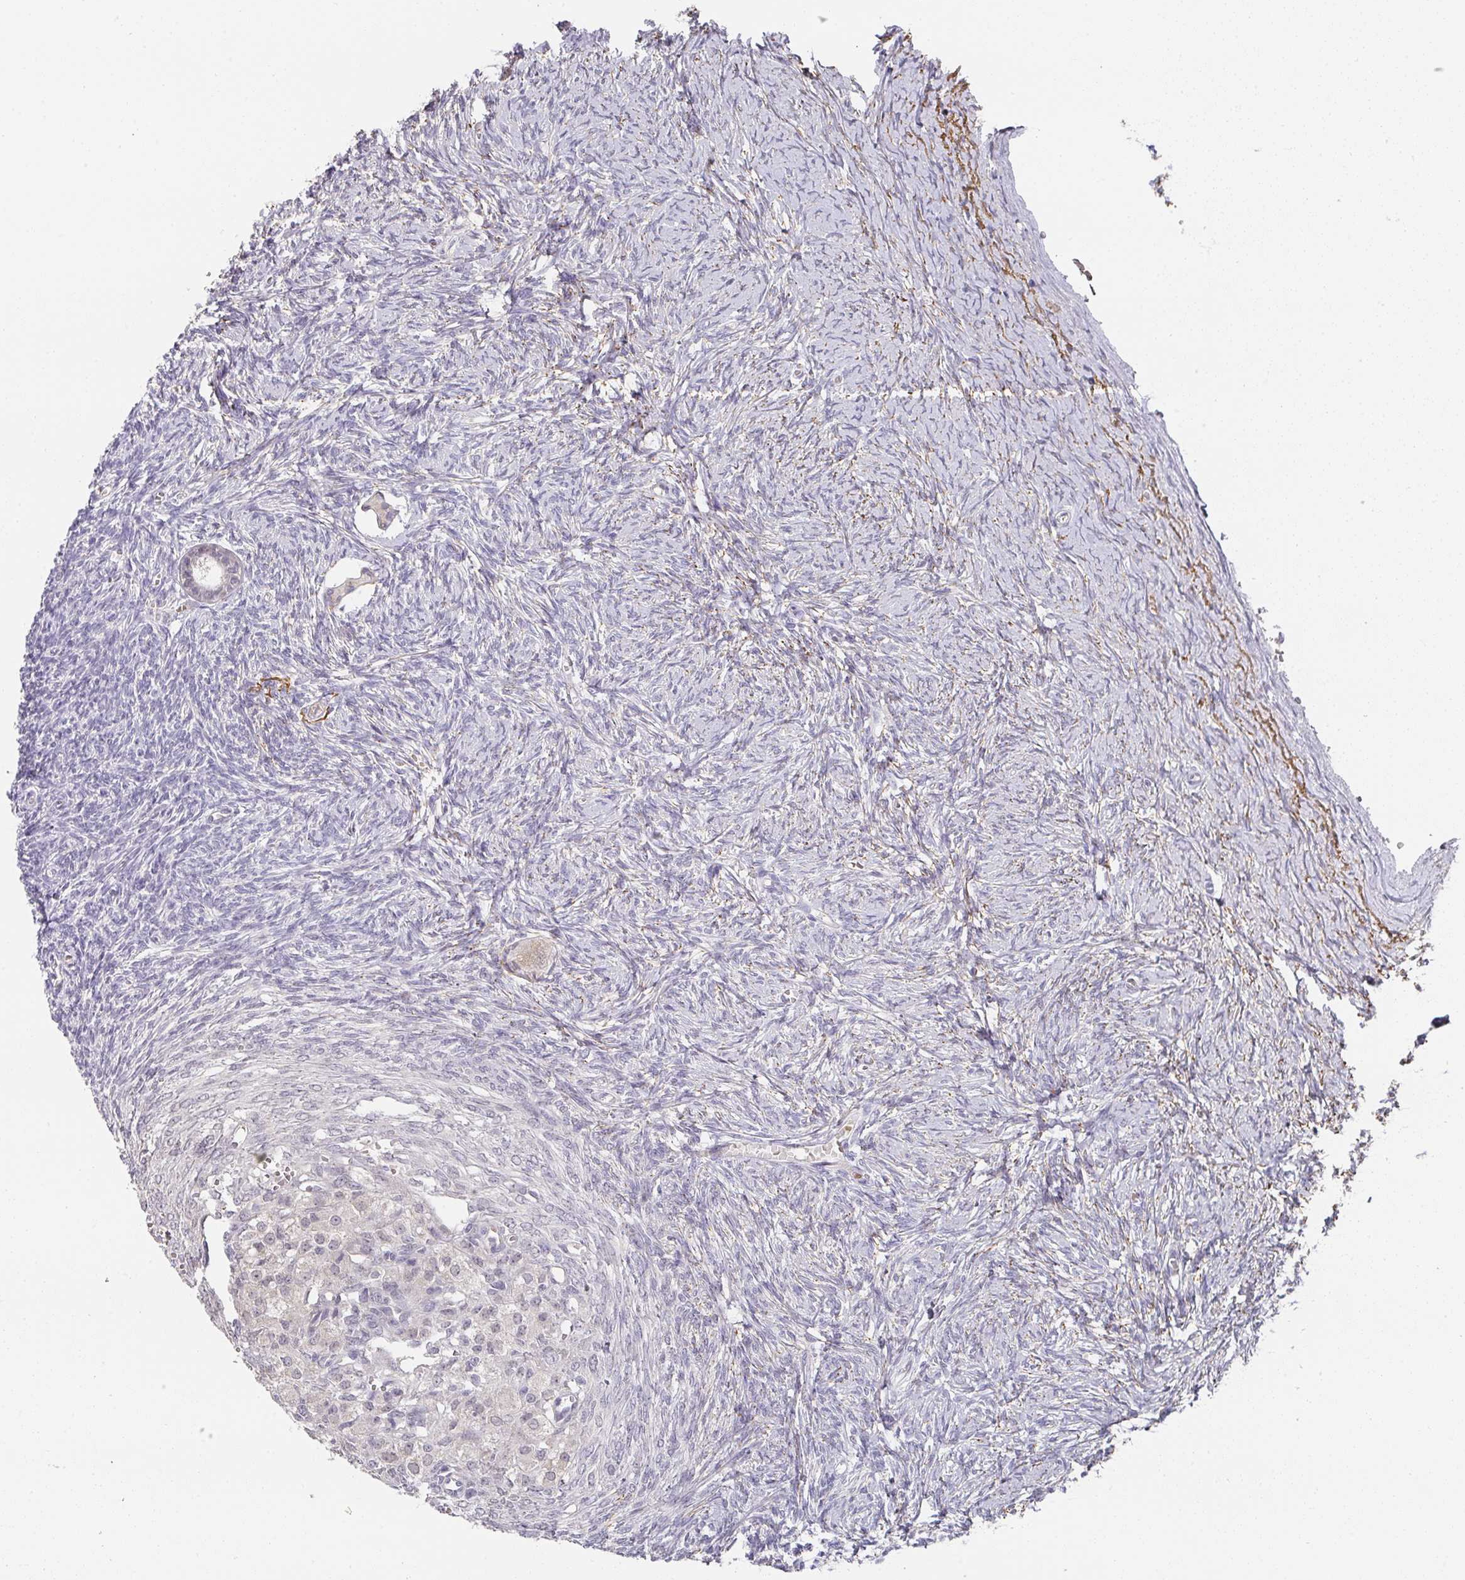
{"staining": {"intensity": "negative", "quantity": "none", "location": "none"}, "tissue": "ovary", "cell_type": "Follicle cells", "image_type": "normal", "snomed": [{"axis": "morphology", "description": "Normal tissue, NOS"}, {"axis": "topography", "description": "Ovary"}], "caption": "A photomicrograph of ovary stained for a protein shows no brown staining in follicle cells. (DAB immunohistochemistry, high magnification).", "gene": "FOXN4", "patient": {"sex": "female", "age": 39}}